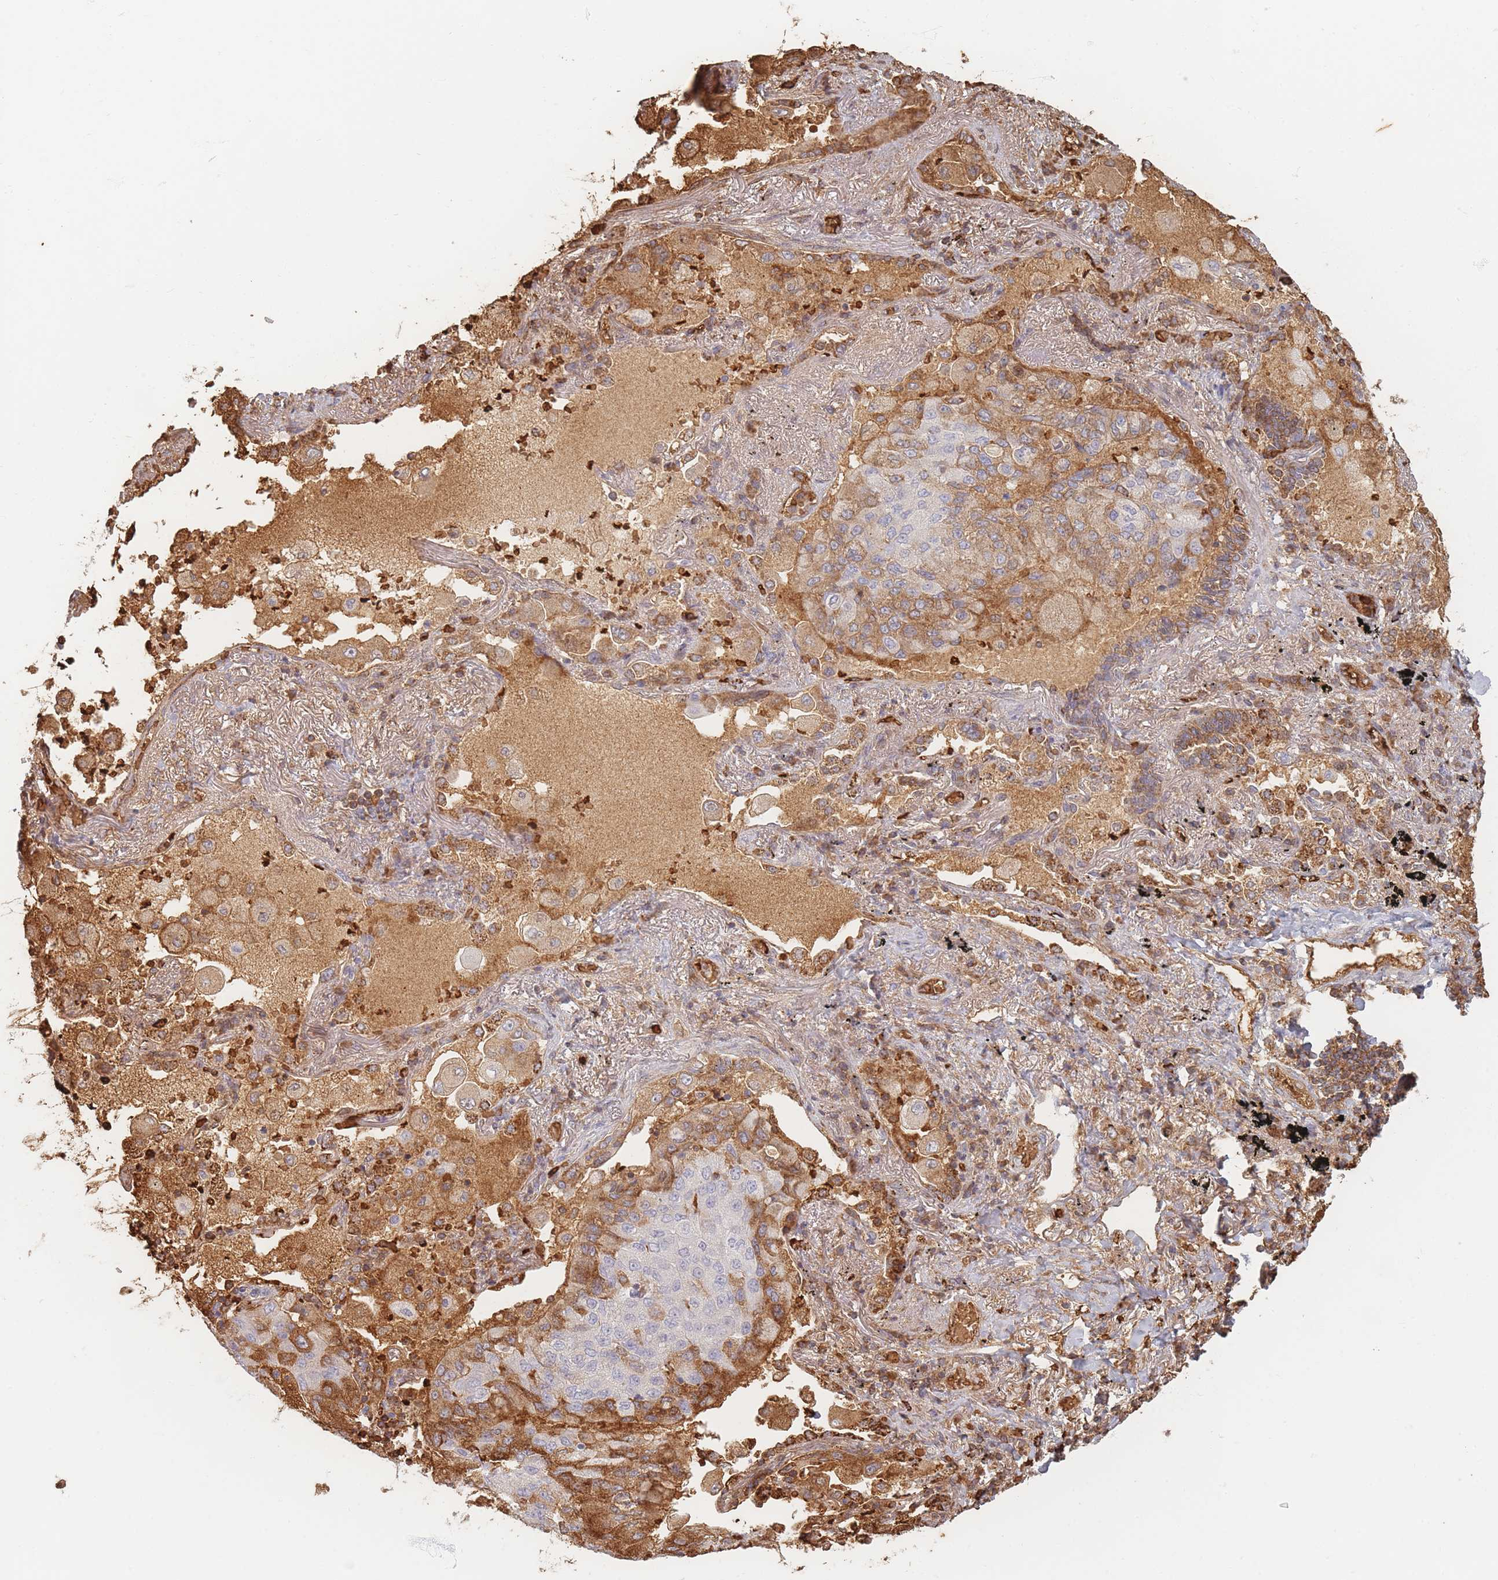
{"staining": {"intensity": "moderate", "quantity": "<25%", "location": "cytoplasmic/membranous"}, "tissue": "lung cancer", "cell_type": "Tumor cells", "image_type": "cancer", "snomed": [{"axis": "morphology", "description": "Squamous cell carcinoma, NOS"}, {"axis": "topography", "description": "Lung"}], "caption": "Human lung squamous cell carcinoma stained with a brown dye demonstrates moderate cytoplasmic/membranous positive expression in approximately <25% of tumor cells.", "gene": "SLC2A6", "patient": {"sex": "male", "age": 74}}